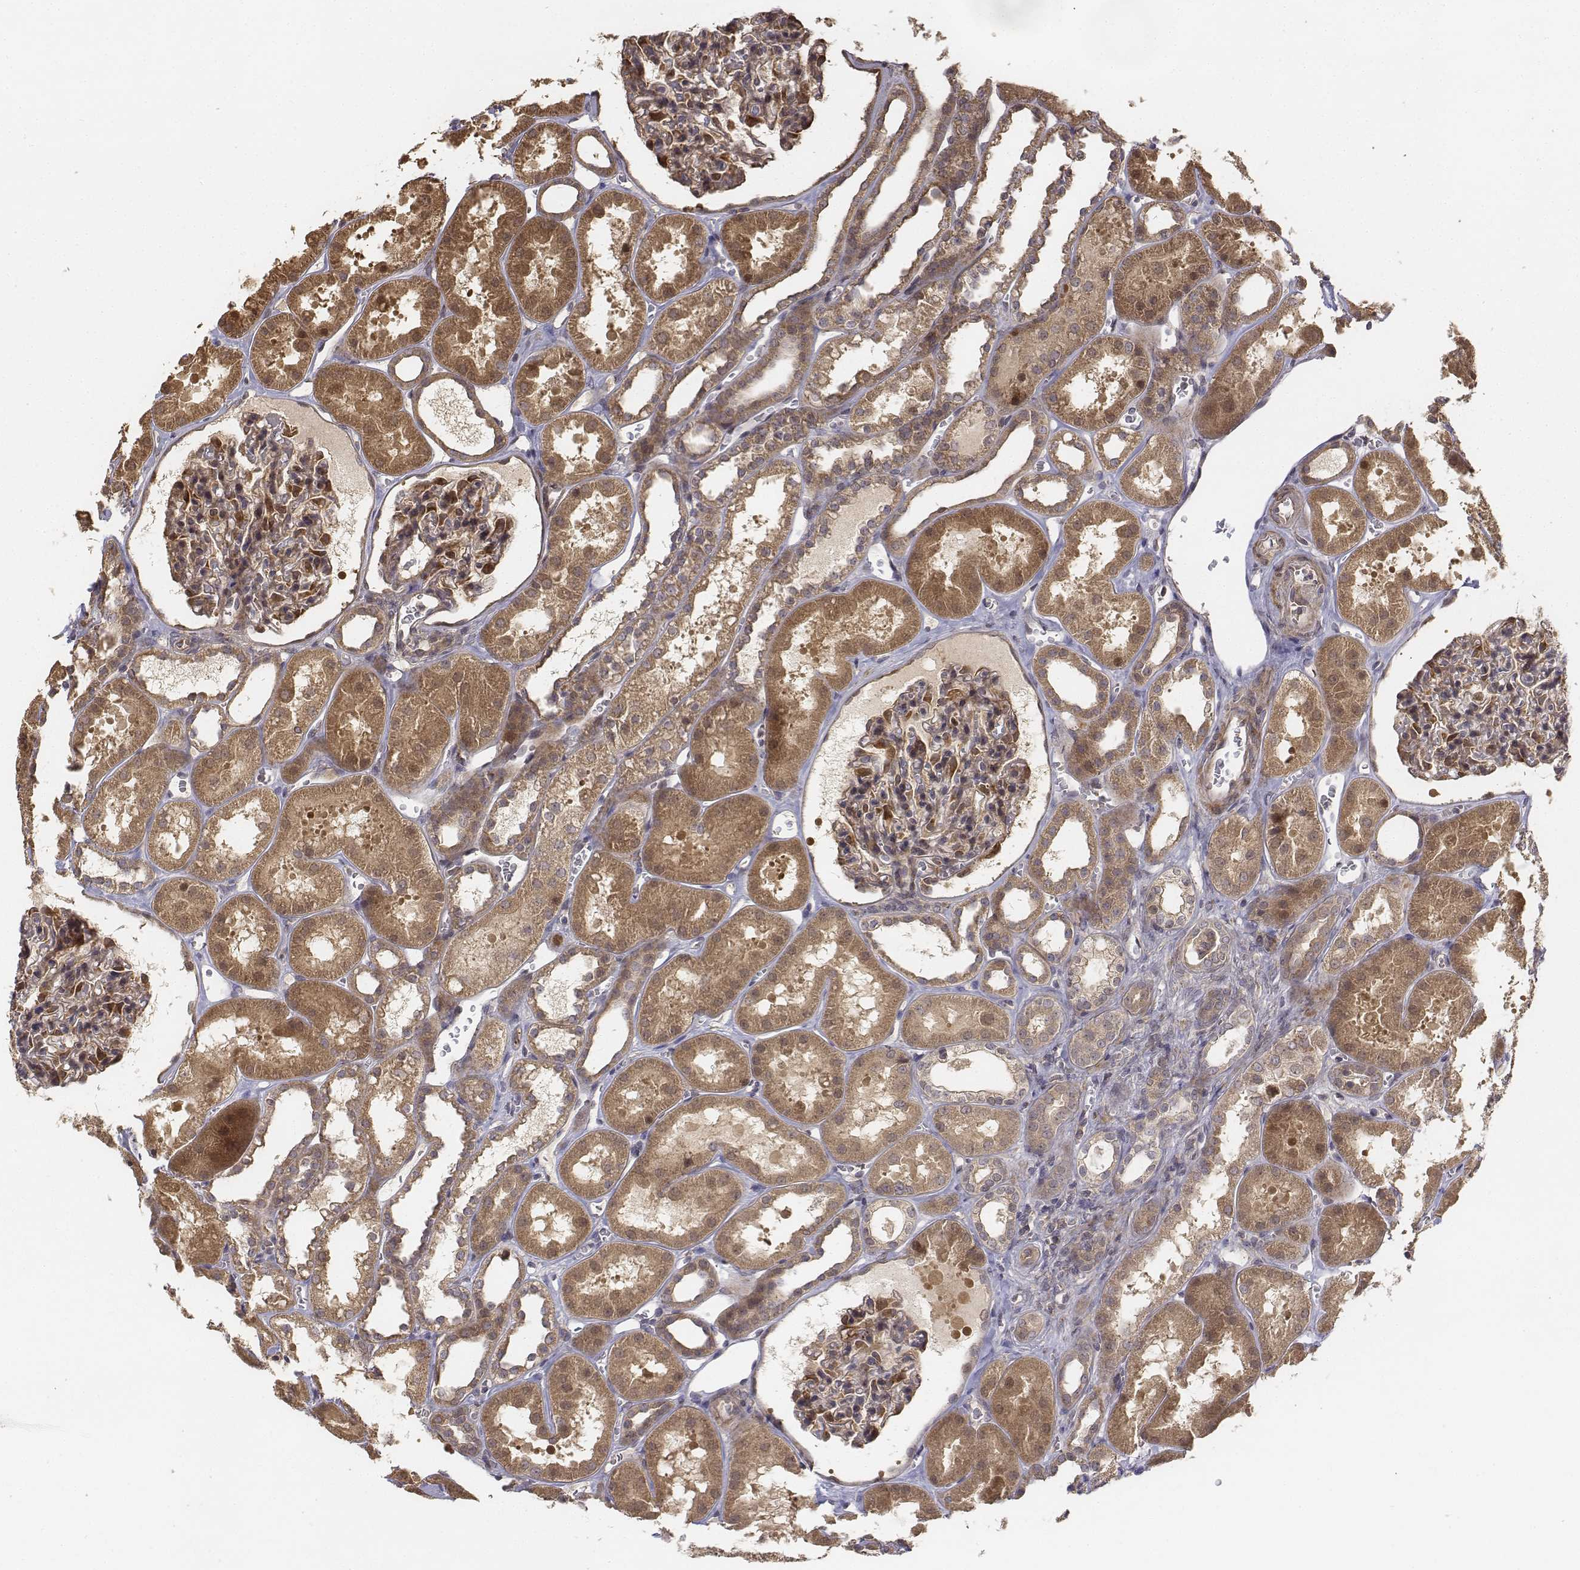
{"staining": {"intensity": "moderate", "quantity": "25%-75%", "location": "cytoplasmic/membranous"}, "tissue": "kidney", "cell_type": "Cells in glomeruli", "image_type": "normal", "snomed": [{"axis": "morphology", "description": "Normal tissue, NOS"}, {"axis": "topography", "description": "Kidney"}], "caption": "This is an image of IHC staining of benign kidney, which shows moderate positivity in the cytoplasmic/membranous of cells in glomeruli.", "gene": "FBXO21", "patient": {"sex": "female", "age": 41}}